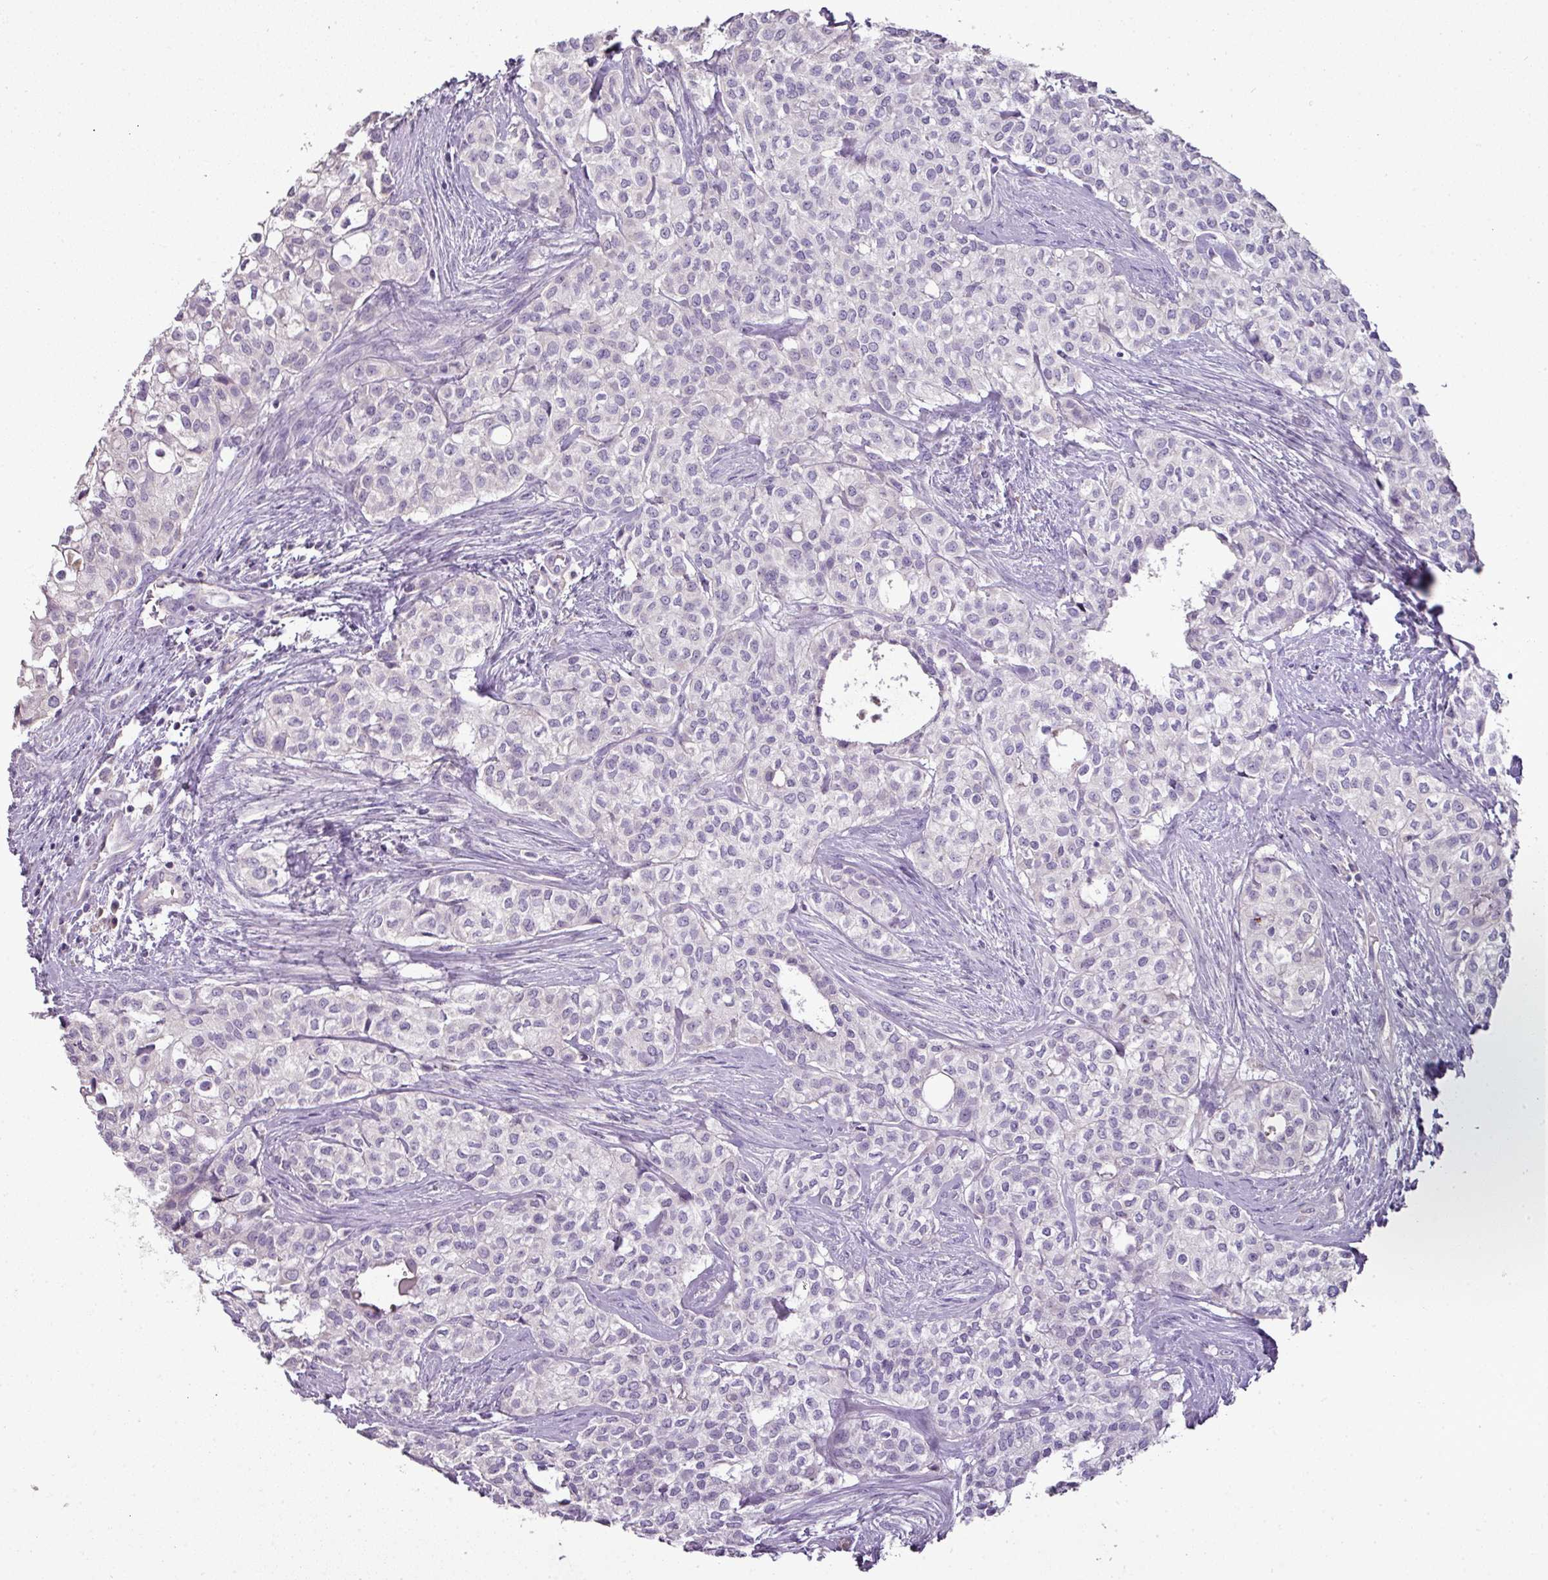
{"staining": {"intensity": "negative", "quantity": "none", "location": "none"}, "tissue": "head and neck cancer", "cell_type": "Tumor cells", "image_type": "cancer", "snomed": [{"axis": "morphology", "description": "Adenocarcinoma, NOS"}, {"axis": "topography", "description": "Head-Neck"}], "caption": "A high-resolution histopathology image shows IHC staining of head and neck cancer, which reveals no significant positivity in tumor cells.", "gene": "BRINP2", "patient": {"sex": "male", "age": 81}}